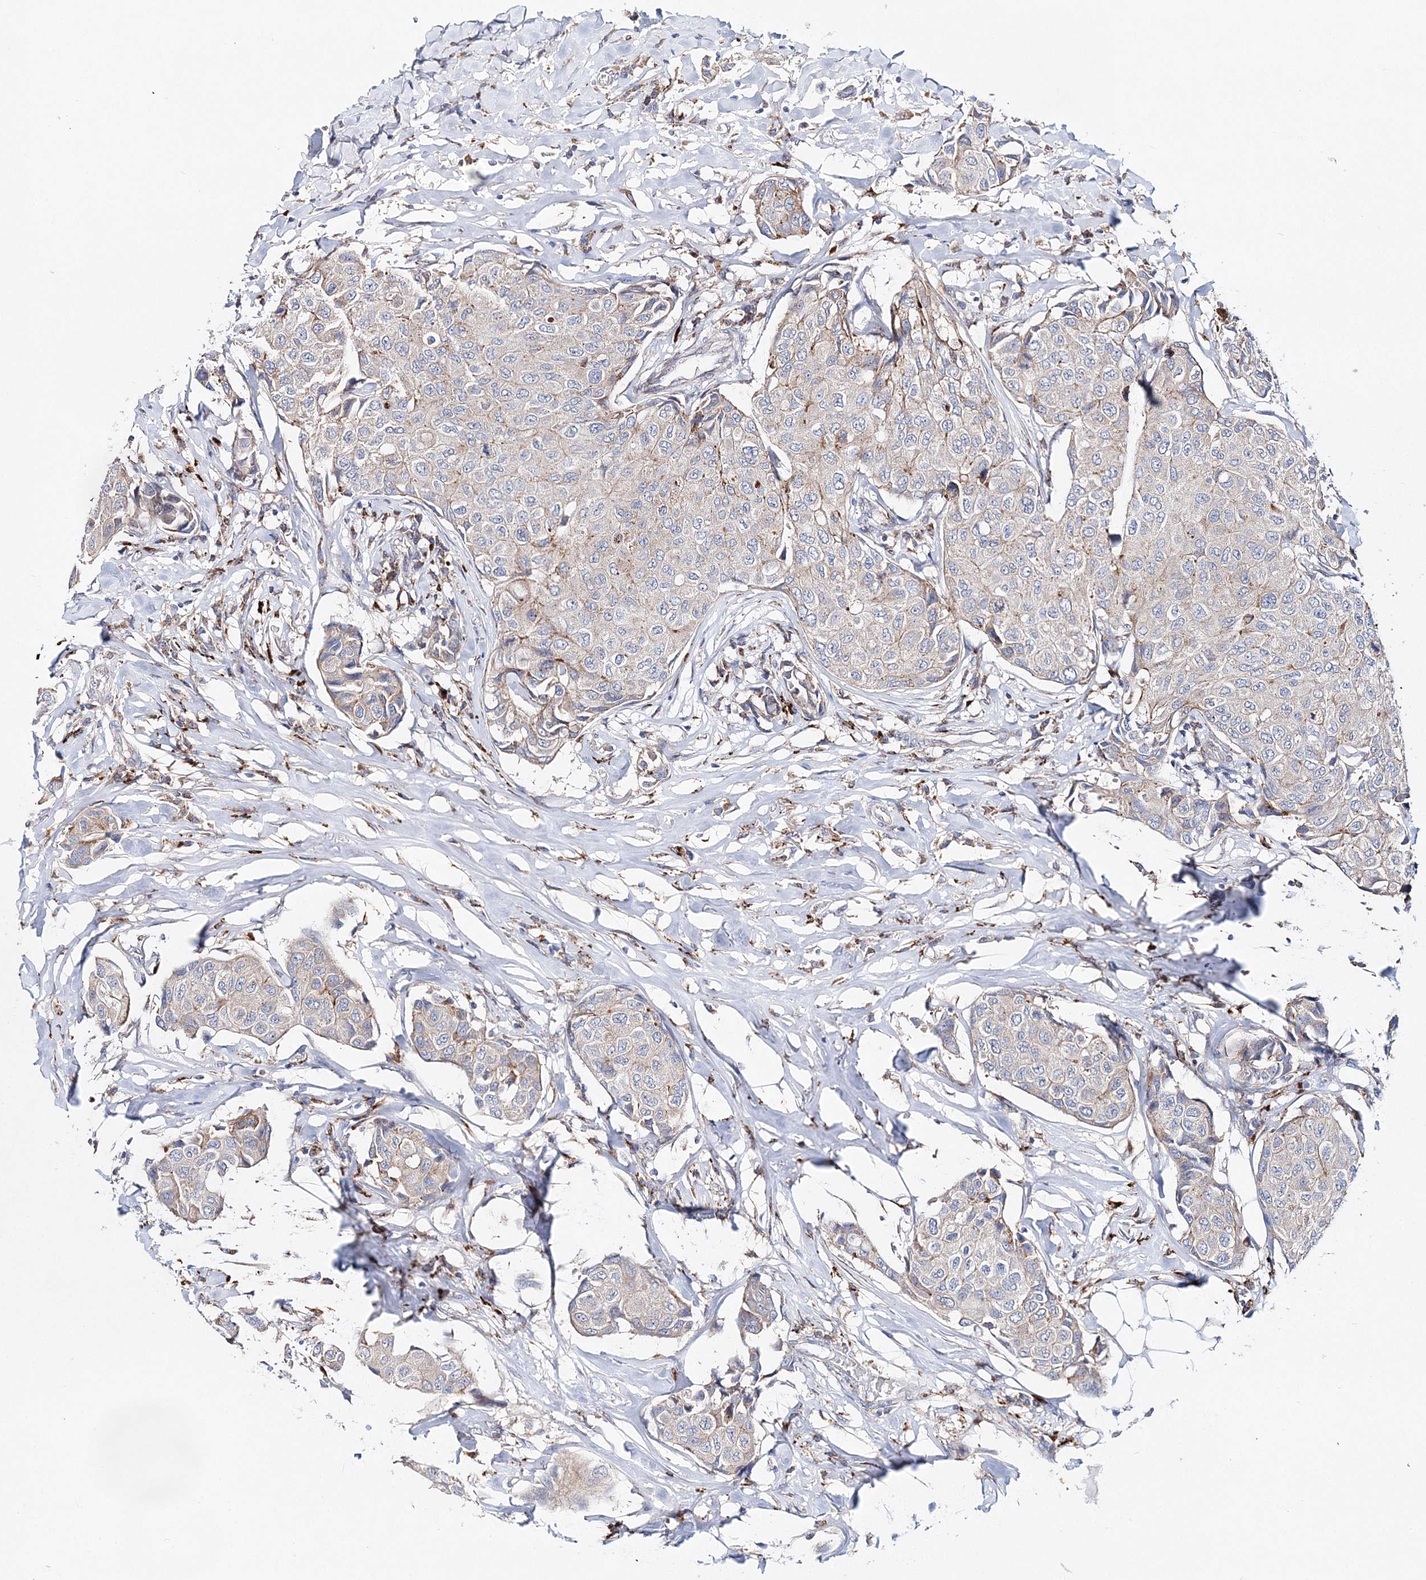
{"staining": {"intensity": "negative", "quantity": "none", "location": "none"}, "tissue": "breast cancer", "cell_type": "Tumor cells", "image_type": "cancer", "snomed": [{"axis": "morphology", "description": "Duct carcinoma"}, {"axis": "topography", "description": "Breast"}], "caption": "The immunohistochemistry (IHC) histopathology image has no significant positivity in tumor cells of invasive ductal carcinoma (breast) tissue.", "gene": "C3orf38", "patient": {"sex": "female", "age": 80}}